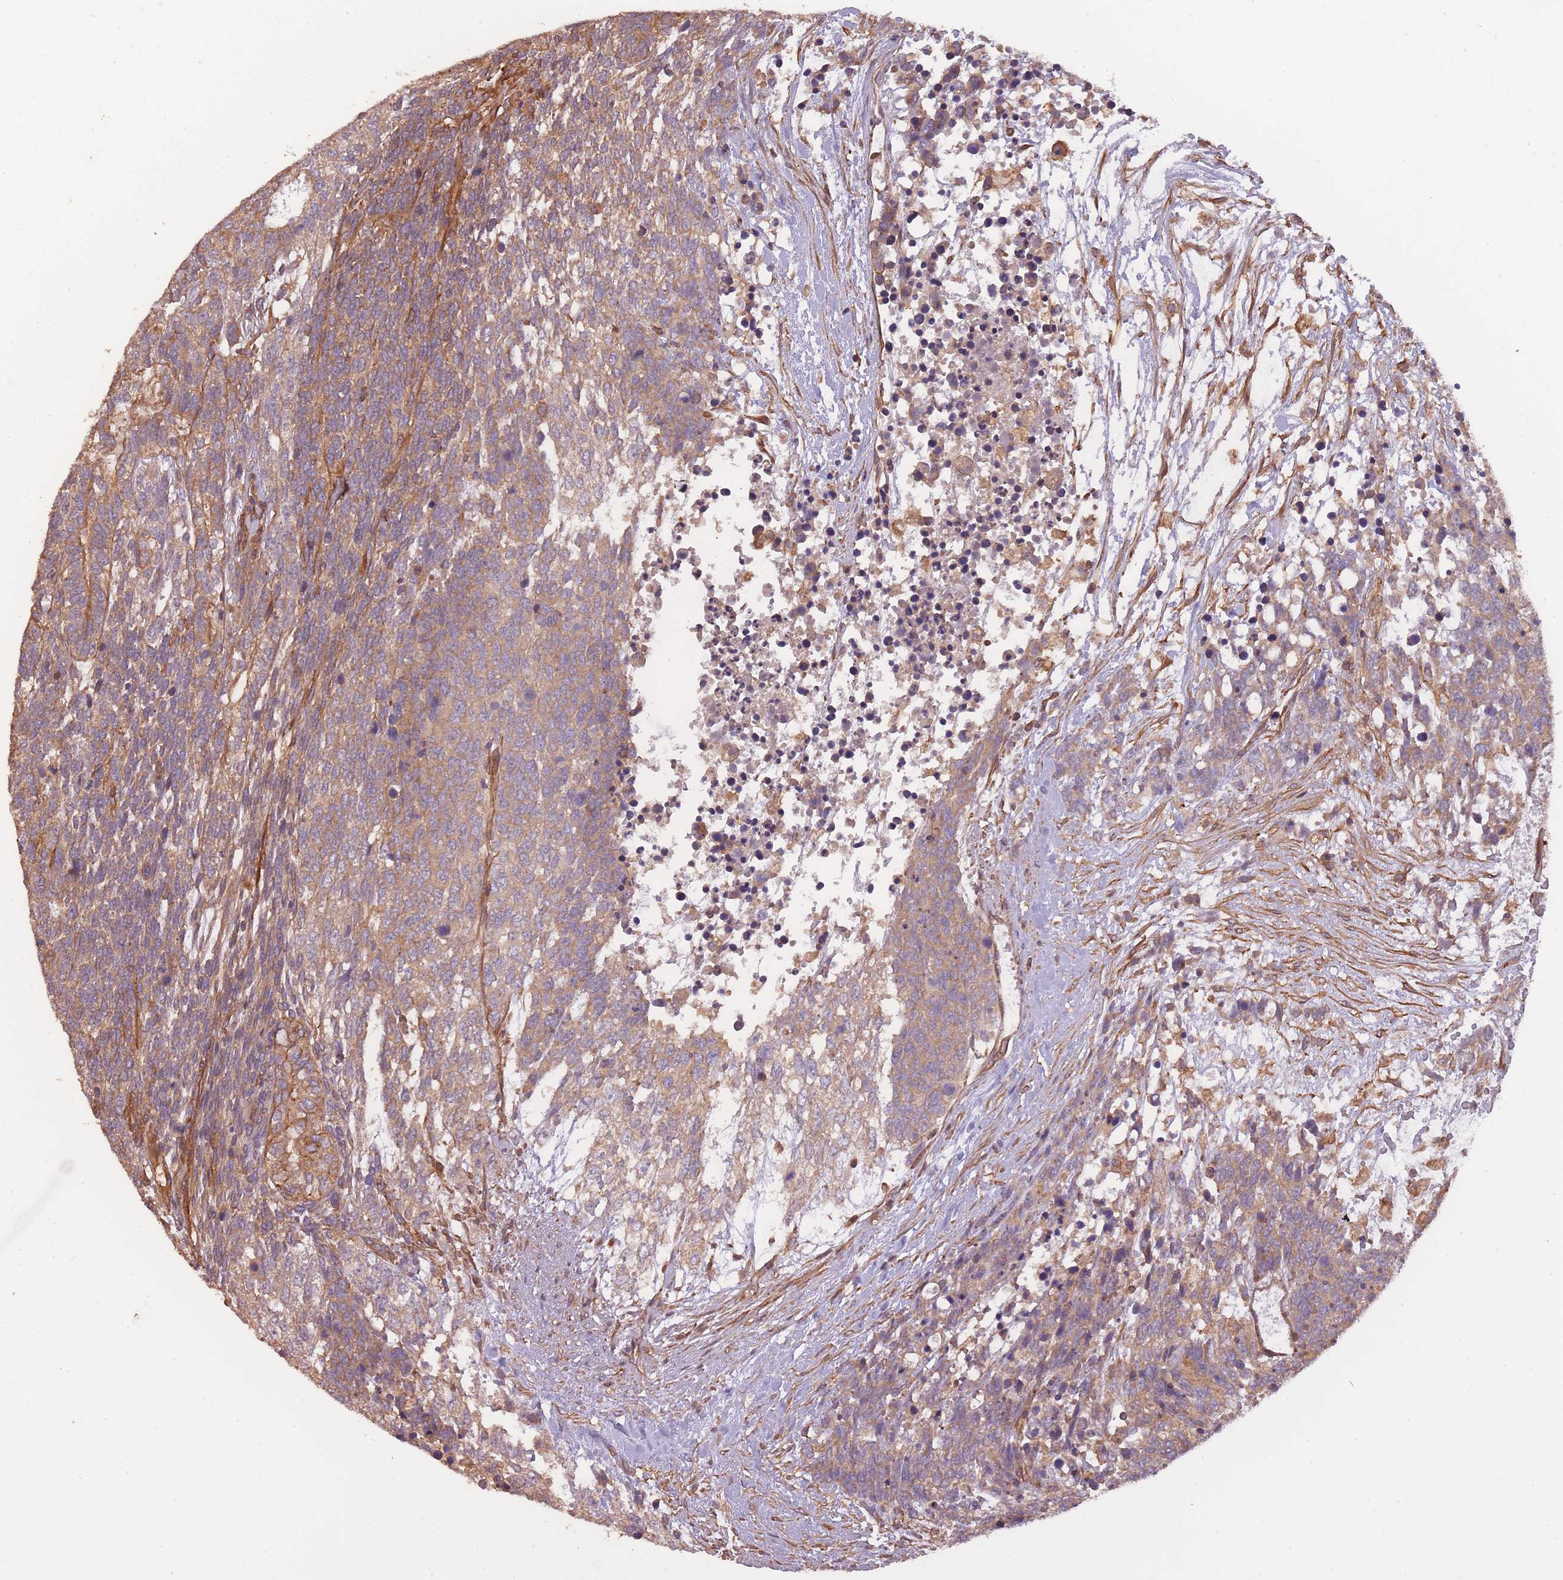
{"staining": {"intensity": "moderate", "quantity": ">75%", "location": "cytoplasmic/membranous"}, "tissue": "testis cancer", "cell_type": "Tumor cells", "image_type": "cancer", "snomed": [{"axis": "morphology", "description": "Carcinoma, Embryonal, NOS"}, {"axis": "topography", "description": "Testis"}], "caption": "Embryonal carcinoma (testis) stained with a brown dye reveals moderate cytoplasmic/membranous positive staining in about >75% of tumor cells.", "gene": "ARMH3", "patient": {"sex": "male", "age": 23}}